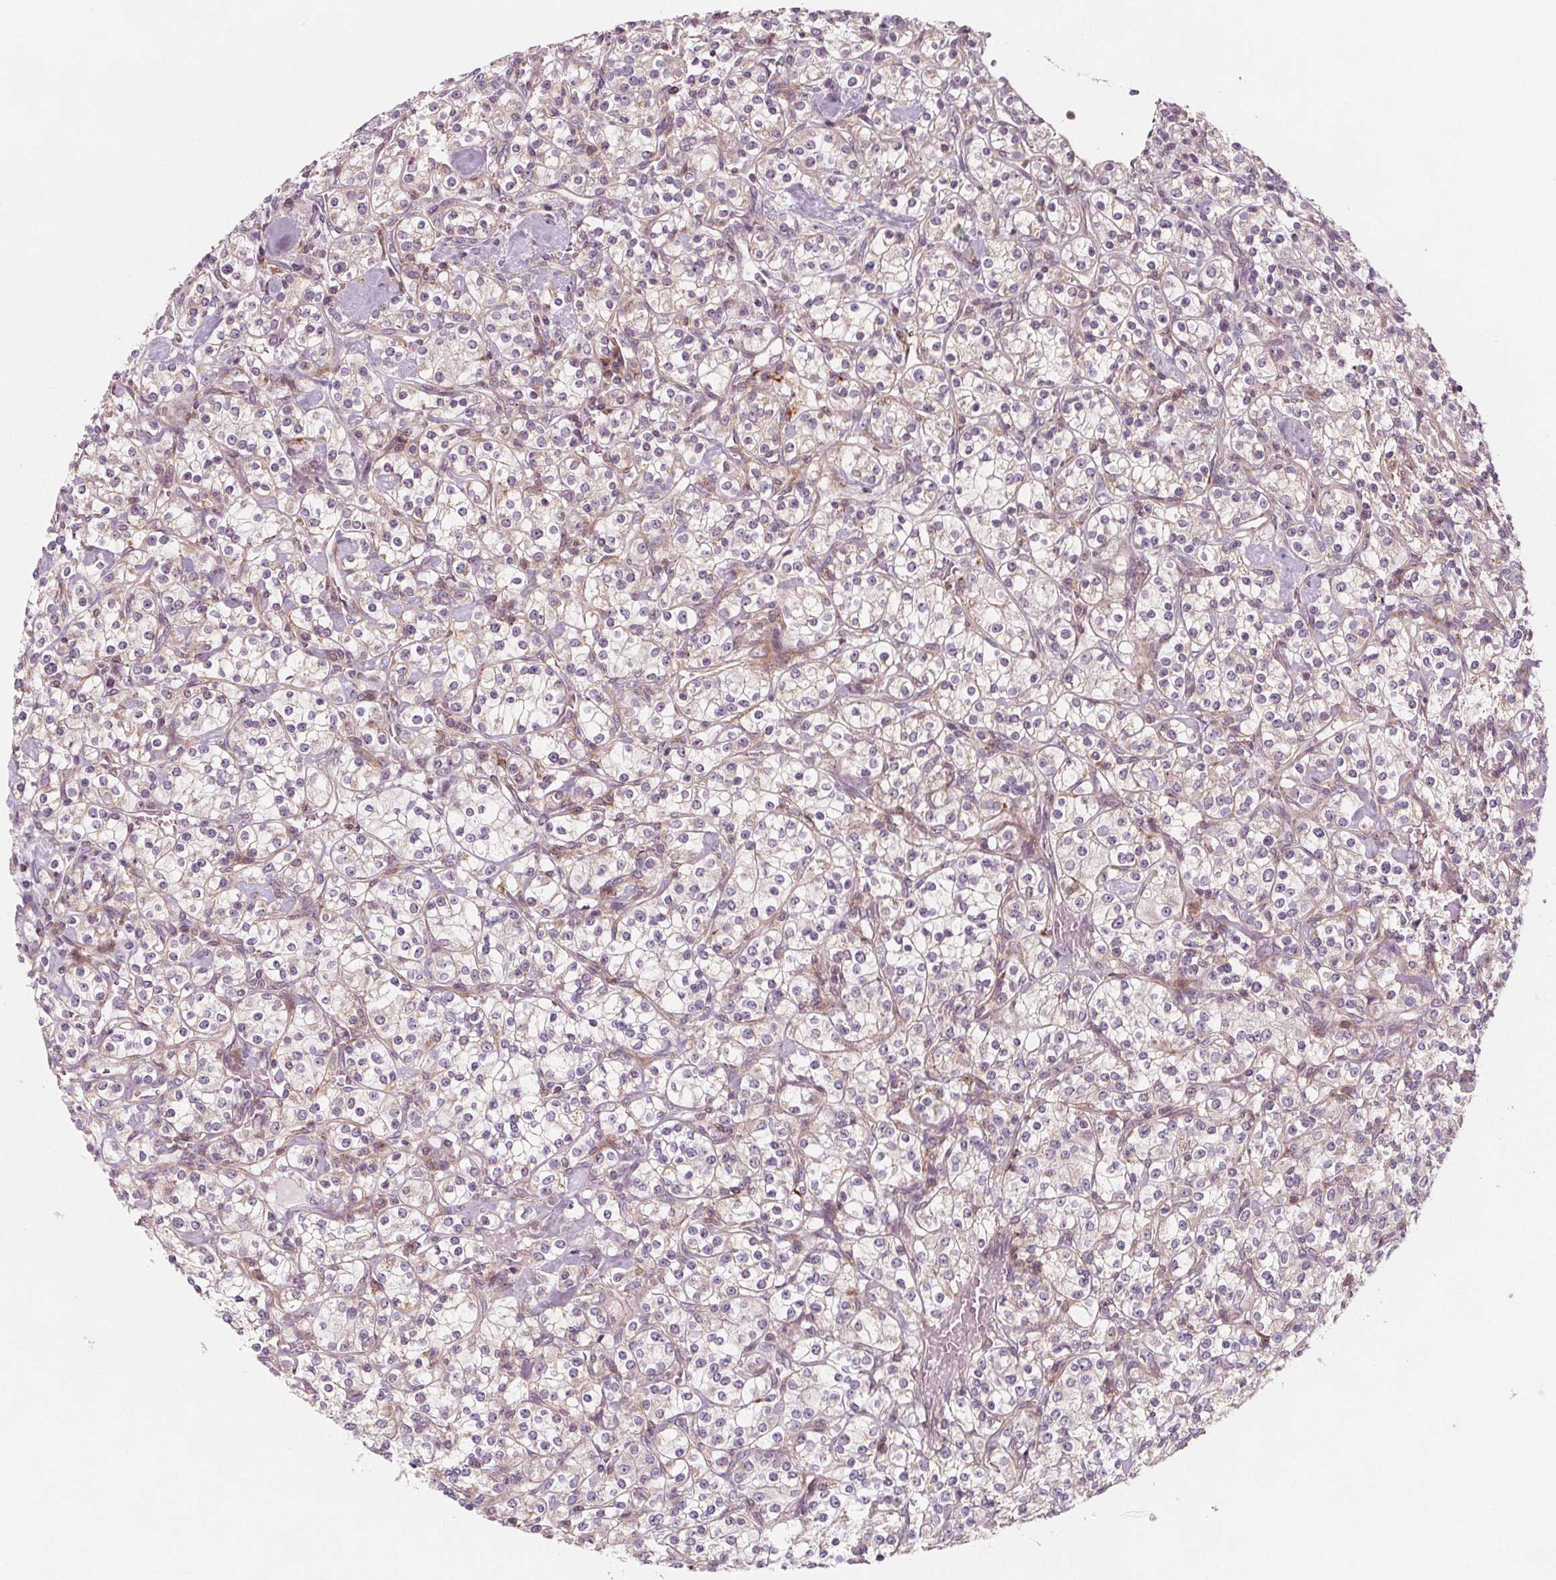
{"staining": {"intensity": "negative", "quantity": "none", "location": "none"}, "tissue": "renal cancer", "cell_type": "Tumor cells", "image_type": "cancer", "snomed": [{"axis": "morphology", "description": "Adenocarcinoma, NOS"}, {"axis": "topography", "description": "Kidney"}], "caption": "Photomicrograph shows no significant protein expression in tumor cells of renal cancer (adenocarcinoma).", "gene": "ADAM33", "patient": {"sex": "male", "age": 77}}